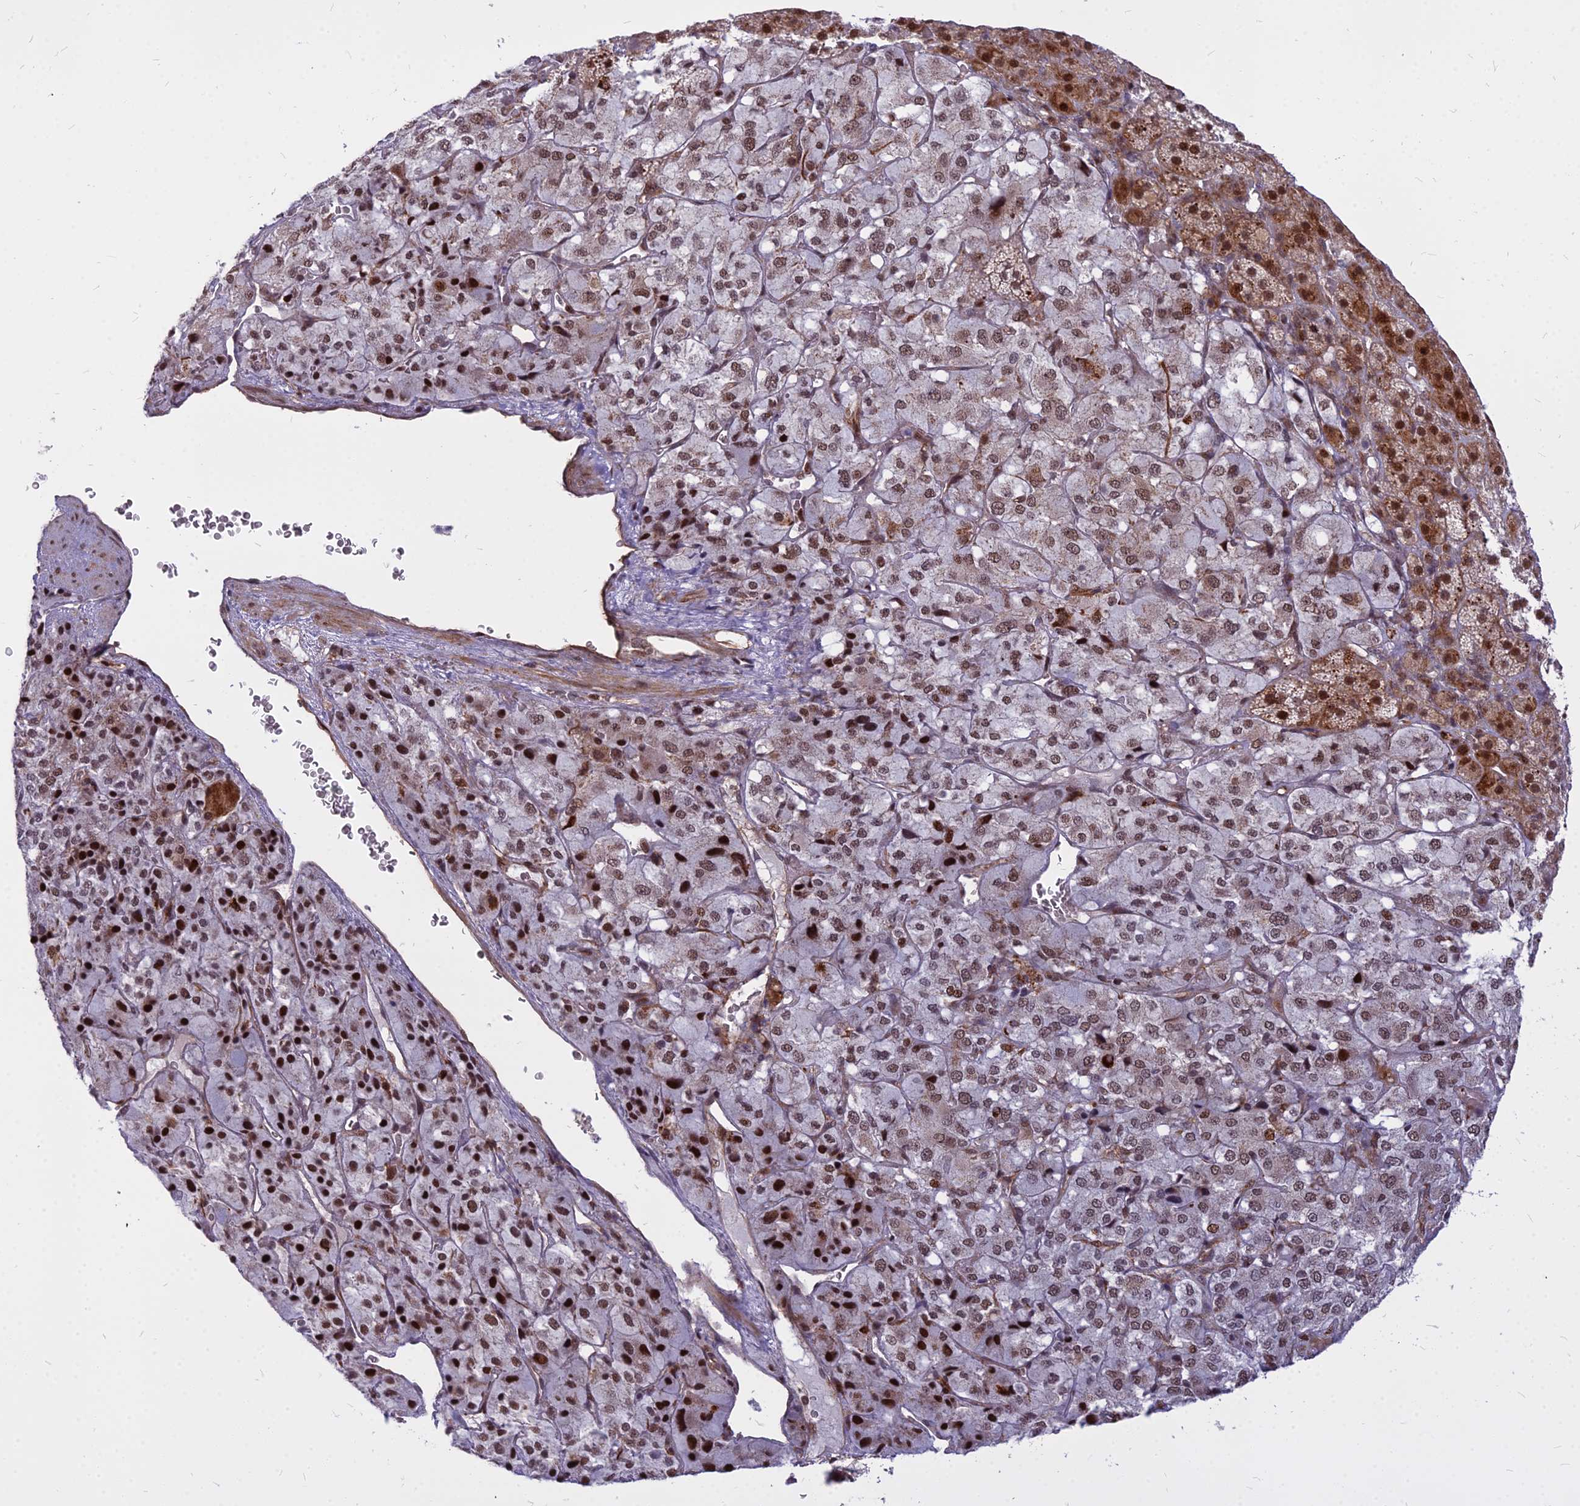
{"staining": {"intensity": "moderate", "quantity": ">75%", "location": "cytoplasmic/membranous,nuclear"}, "tissue": "adrenal gland", "cell_type": "Glandular cells", "image_type": "normal", "snomed": [{"axis": "morphology", "description": "Normal tissue, NOS"}, {"axis": "topography", "description": "Adrenal gland"}], "caption": "Moderate cytoplasmic/membranous,nuclear positivity for a protein is present in about >75% of glandular cells of normal adrenal gland using immunohistochemistry (IHC).", "gene": "ALG10B", "patient": {"sex": "female", "age": 44}}